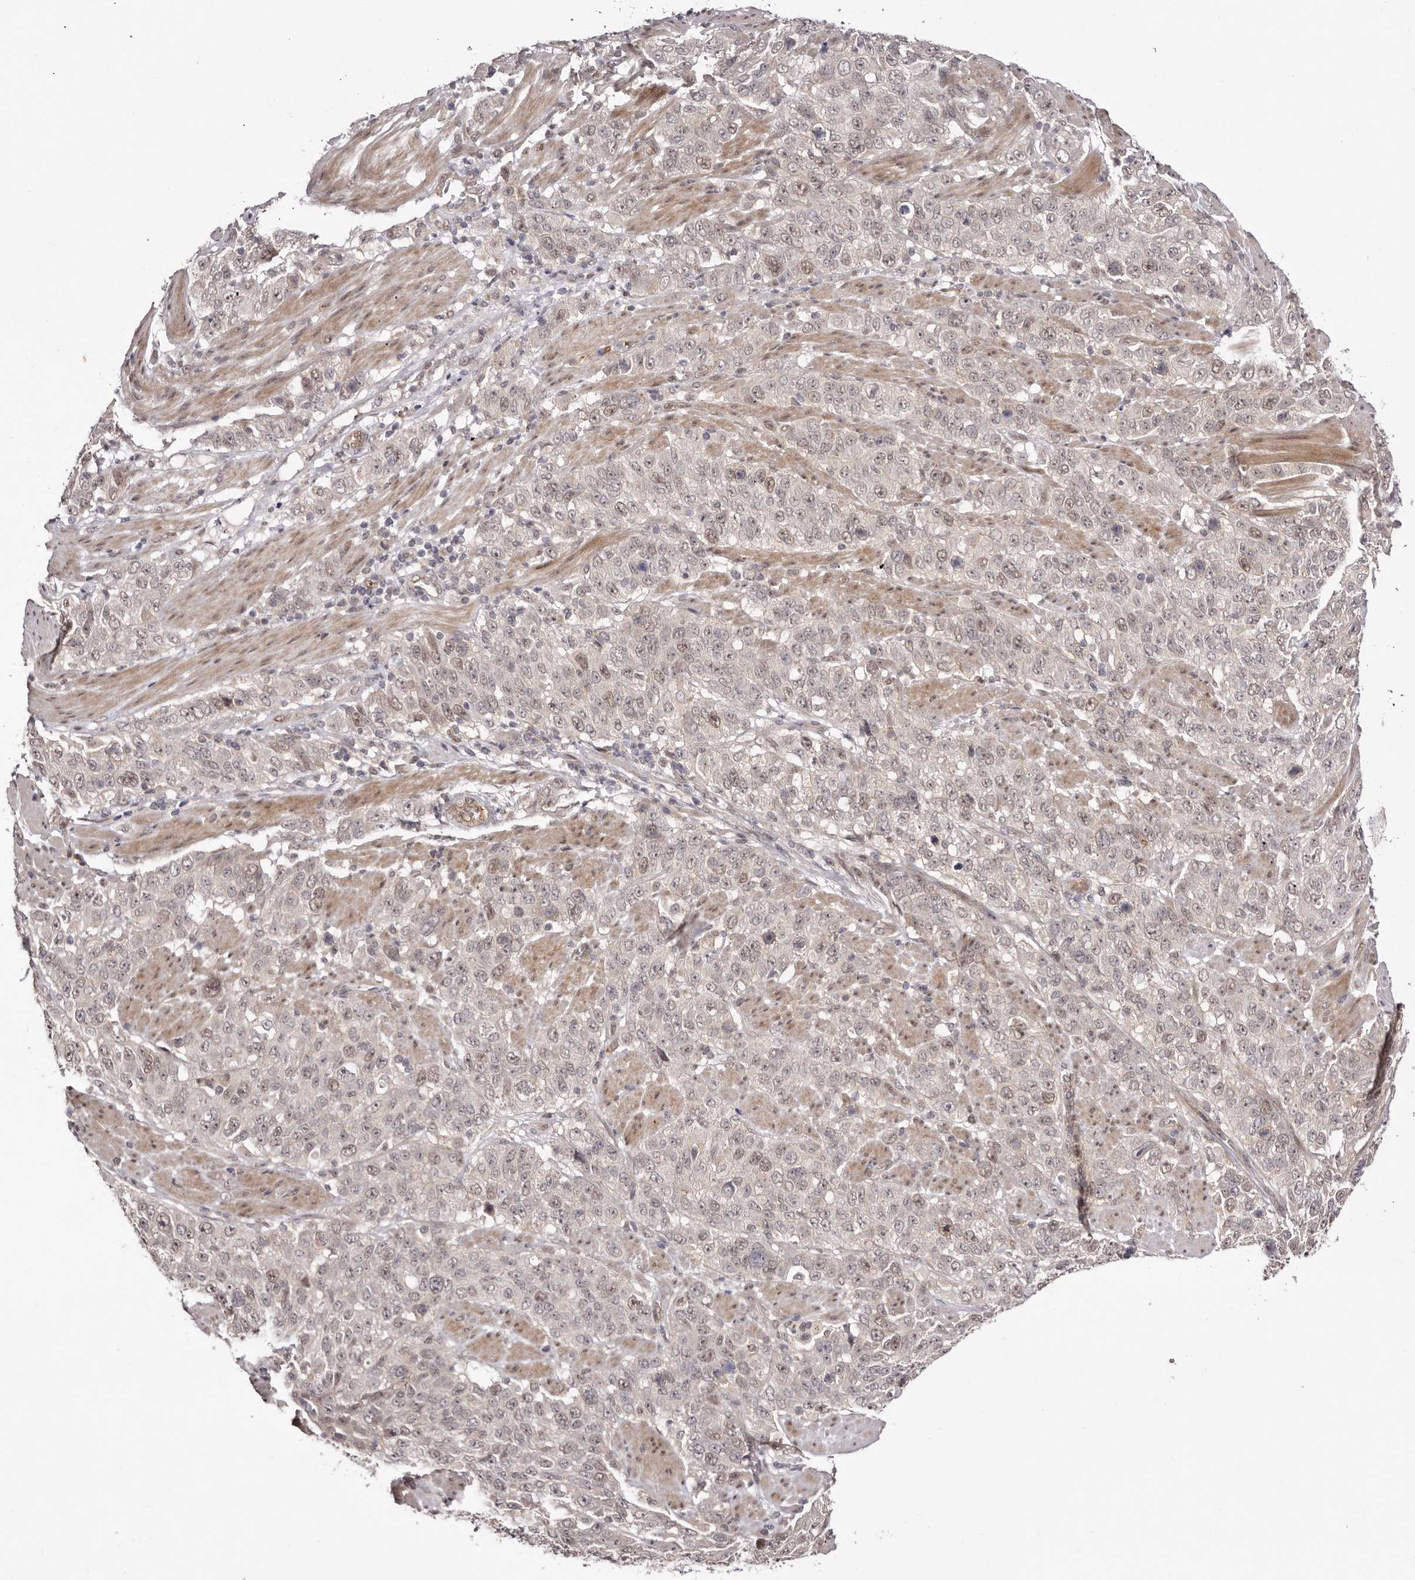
{"staining": {"intensity": "weak", "quantity": "<25%", "location": "cytoplasmic/membranous,nuclear"}, "tissue": "stomach cancer", "cell_type": "Tumor cells", "image_type": "cancer", "snomed": [{"axis": "morphology", "description": "Adenocarcinoma, NOS"}, {"axis": "topography", "description": "Stomach"}], "caption": "Immunohistochemistry histopathology image of neoplastic tissue: stomach cancer (adenocarcinoma) stained with DAB exhibits no significant protein positivity in tumor cells. Nuclei are stained in blue.", "gene": "EGR3", "patient": {"sex": "male", "age": 48}}